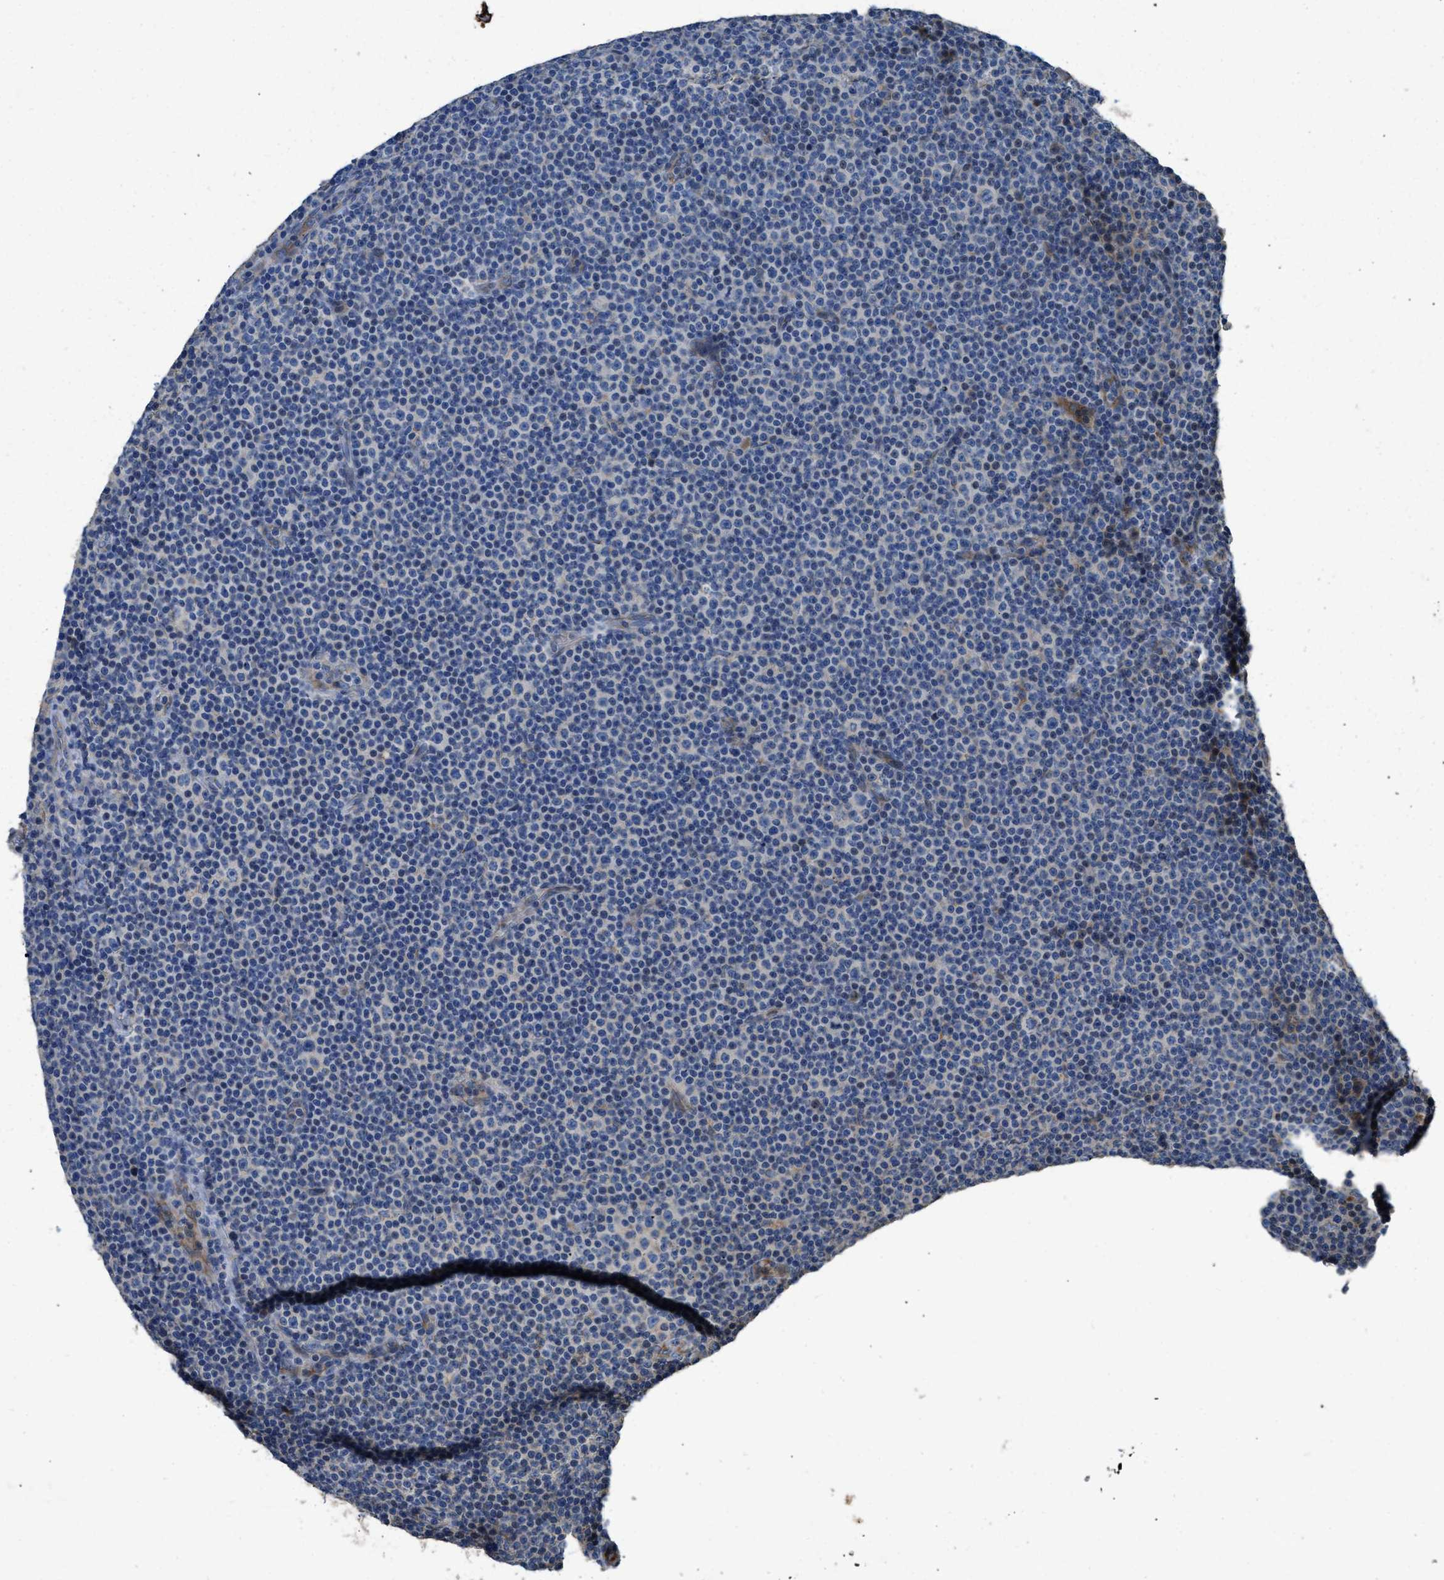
{"staining": {"intensity": "negative", "quantity": "none", "location": "none"}, "tissue": "lymphoma", "cell_type": "Tumor cells", "image_type": "cancer", "snomed": [{"axis": "morphology", "description": "Malignant lymphoma, non-Hodgkin's type, Low grade"}, {"axis": "topography", "description": "Lymph node"}], "caption": "Immunohistochemical staining of human low-grade malignant lymphoma, non-Hodgkin's type exhibits no significant positivity in tumor cells.", "gene": "TMEM150A", "patient": {"sex": "female", "age": 67}}